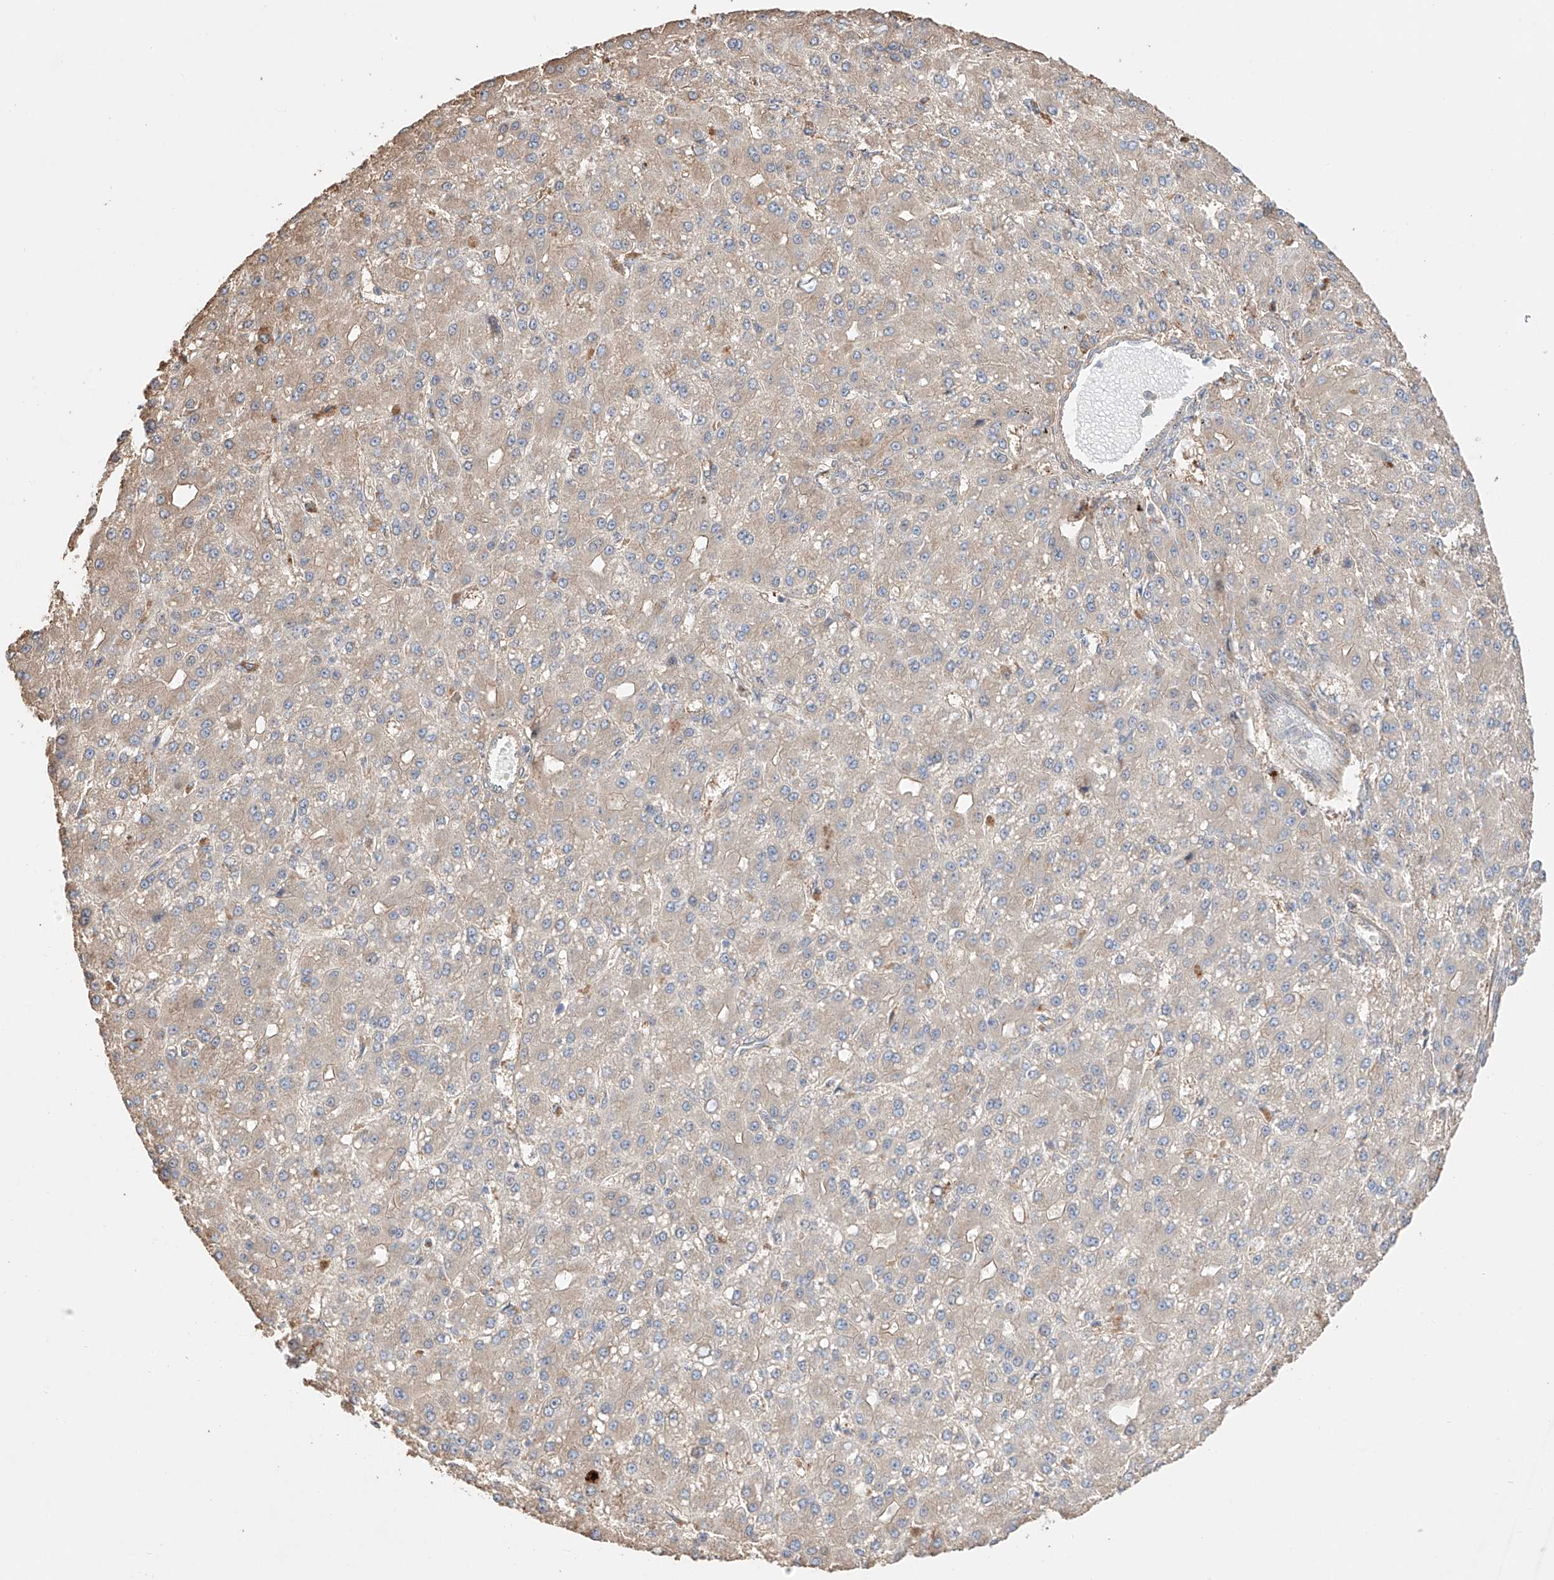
{"staining": {"intensity": "negative", "quantity": "none", "location": "none"}, "tissue": "liver cancer", "cell_type": "Tumor cells", "image_type": "cancer", "snomed": [{"axis": "morphology", "description": "Carcinoma, Hepatocellular, NOS"}, {"axis": "topography", "description": "Liver"}], "caption": "Immunohistochemistry (IHC) histopathology image of human liver cancer stained for a protein (brown), which displays no expression in tumor cells.", "gene": "MOSPD1", "patient": {"sex": "male", "age": 67}}